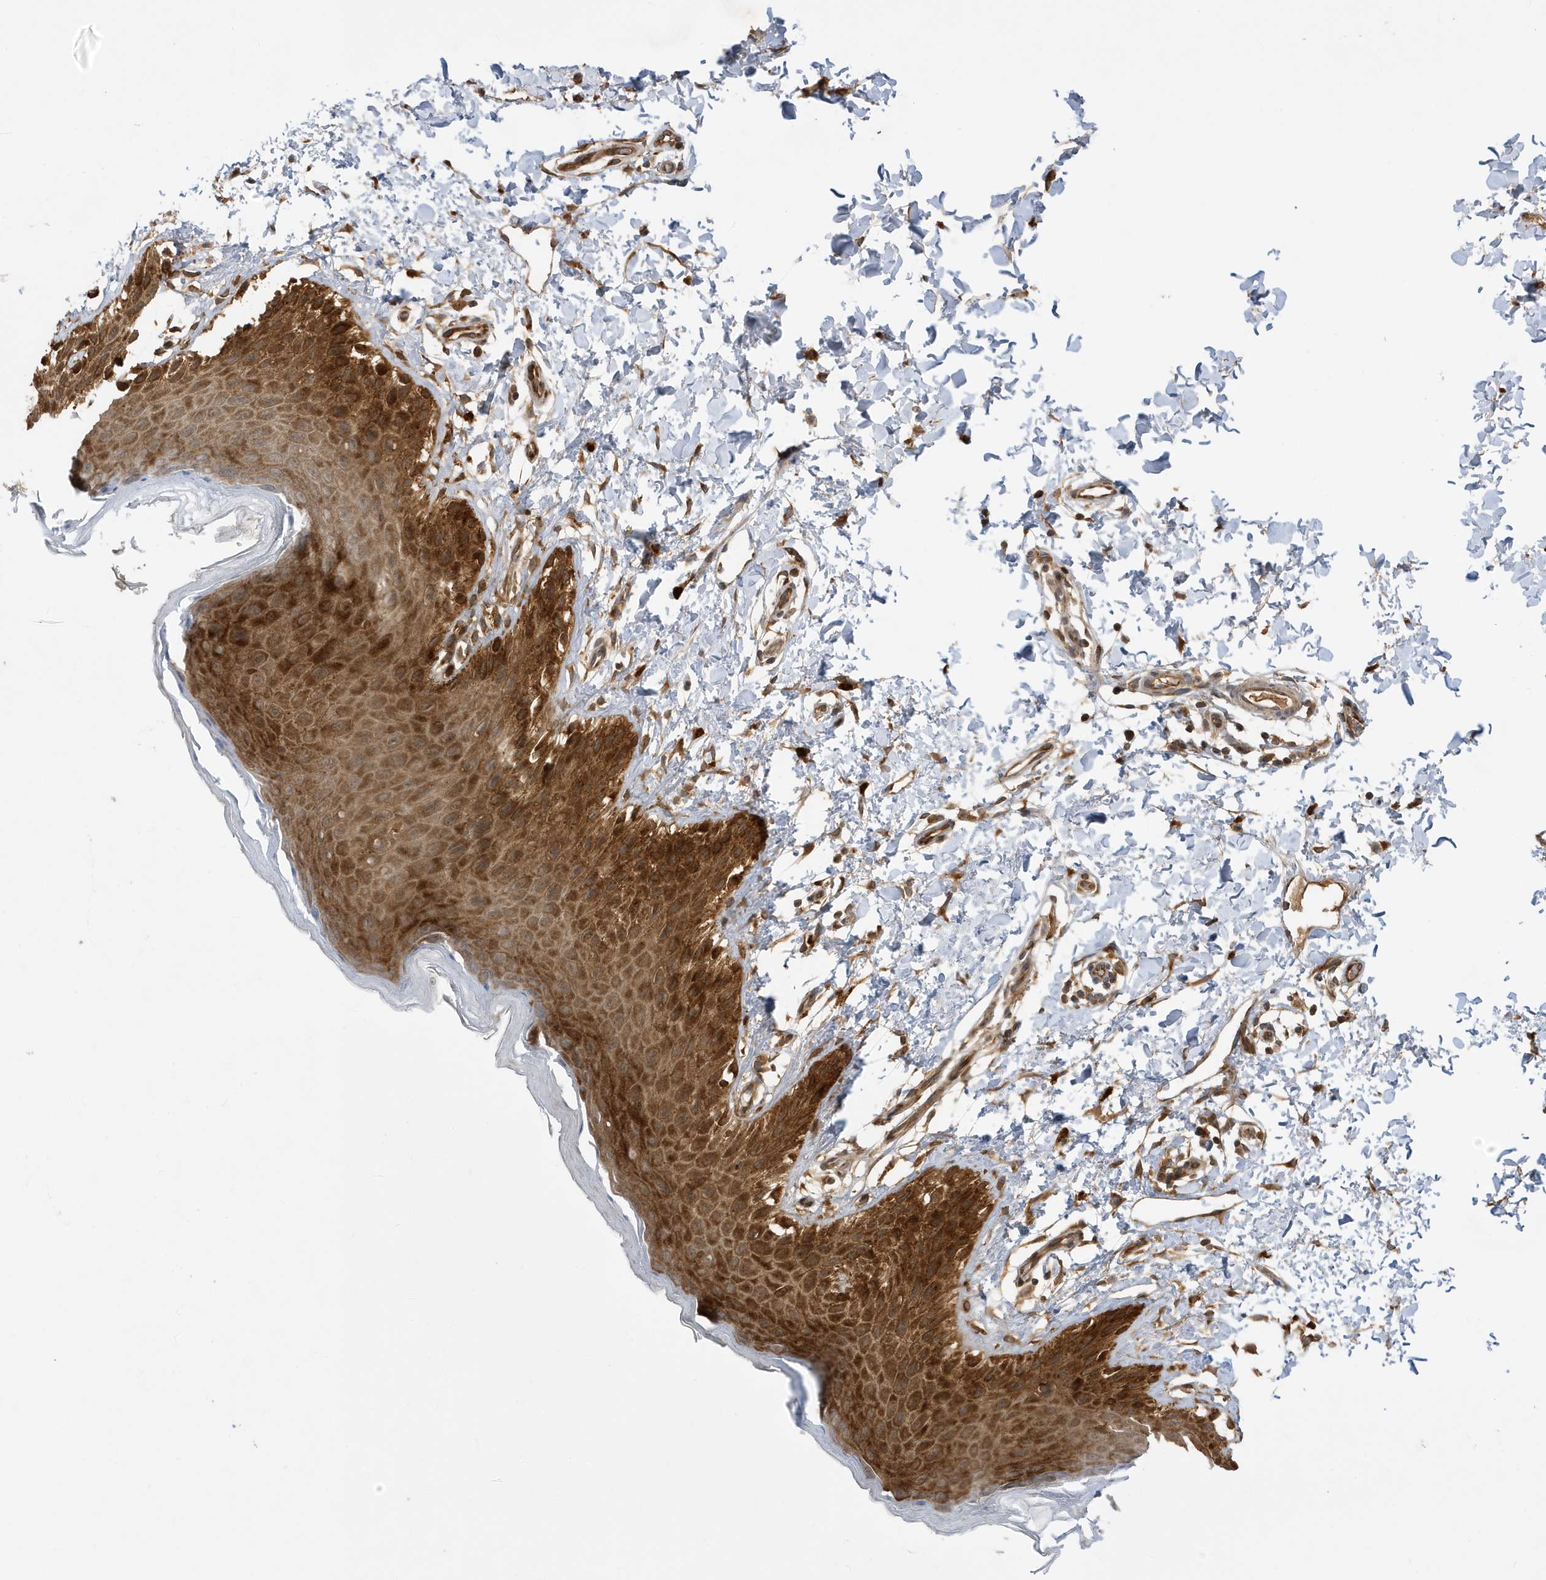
{"staining": {"intensity": "strong", "quantity": "25%-75%", "location": "cytoplasmic/membranous"}, "tissue": "skin", "cell_type": "Epidermal cells", "image_type": "normal", "snomed": [{"axis": "morphology", "description": "Normal tissue, NOS"}, {"axis": "topography", "description": "Anal"}], "caption": "This micrograph displays IHC staining of unremarkable human skin, with high strong cytoplasmic/membranous expression in about 25%-75% of epidermal cells.", "gene": "LAPTM4A", "patient": {"sex": "male", "age": 44}}